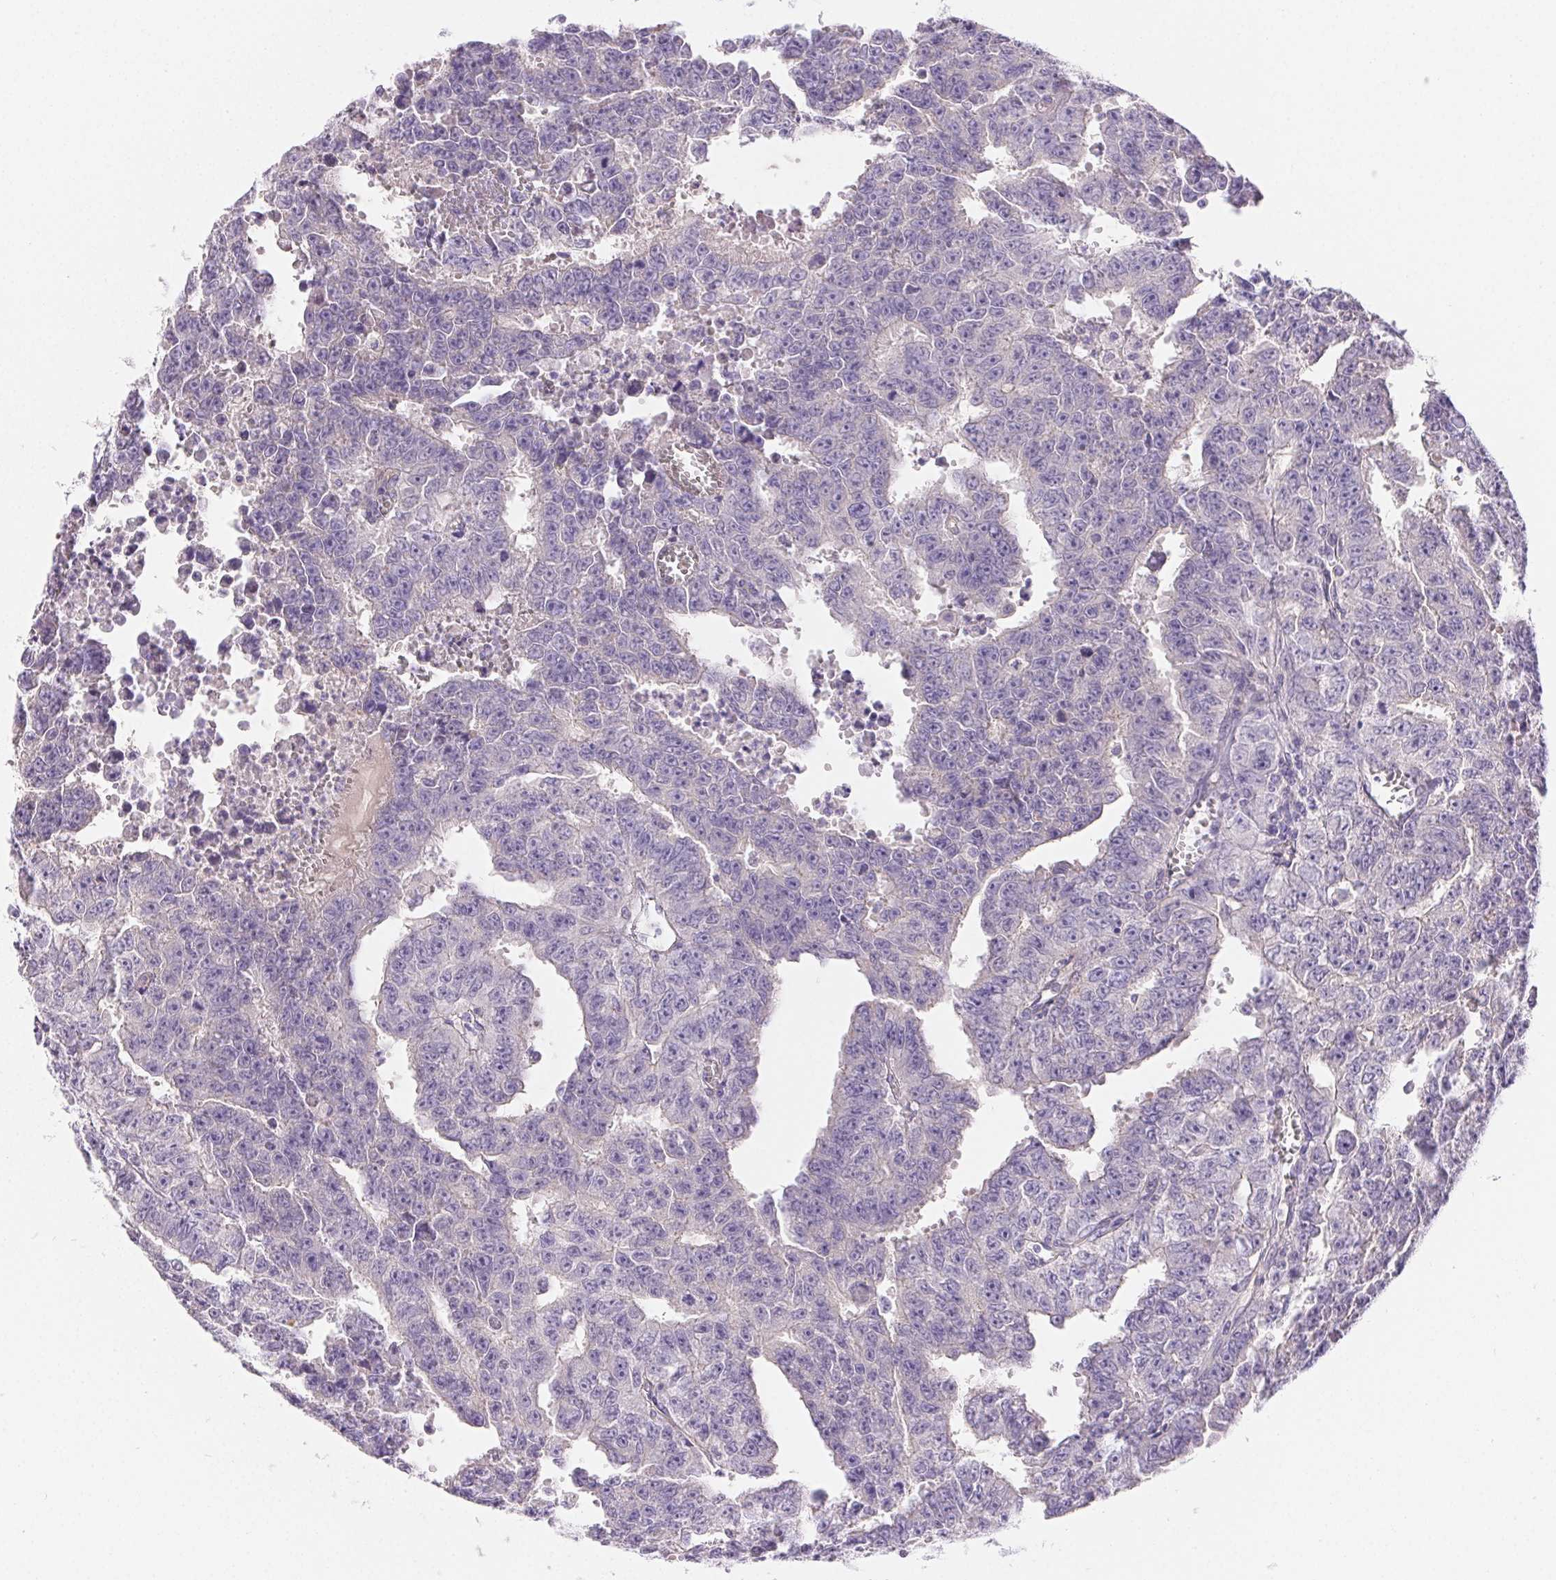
{"staining": {"intensity": "negative", "quantity": "none", "location": "none"}, "tissue": "testis cancer", "cell_type": "Tumor cells", "image_type": "cancer", "snomed": [{"axis": "morphology", "description": "Carcinoma, Embryonal, NOS"}, {"axis": "morphology", "description": "Teratoma, malignant, NOS"}, {"axis": "topography", "description": "Testis"}], "caption": "This is an immunohistochemistry micrograph of human testis cancer (teratoma (malignant)). There is no positivity in tumor cells.", "gene": "PNLIP", "patient": {"sex": "male", "age": 24}}